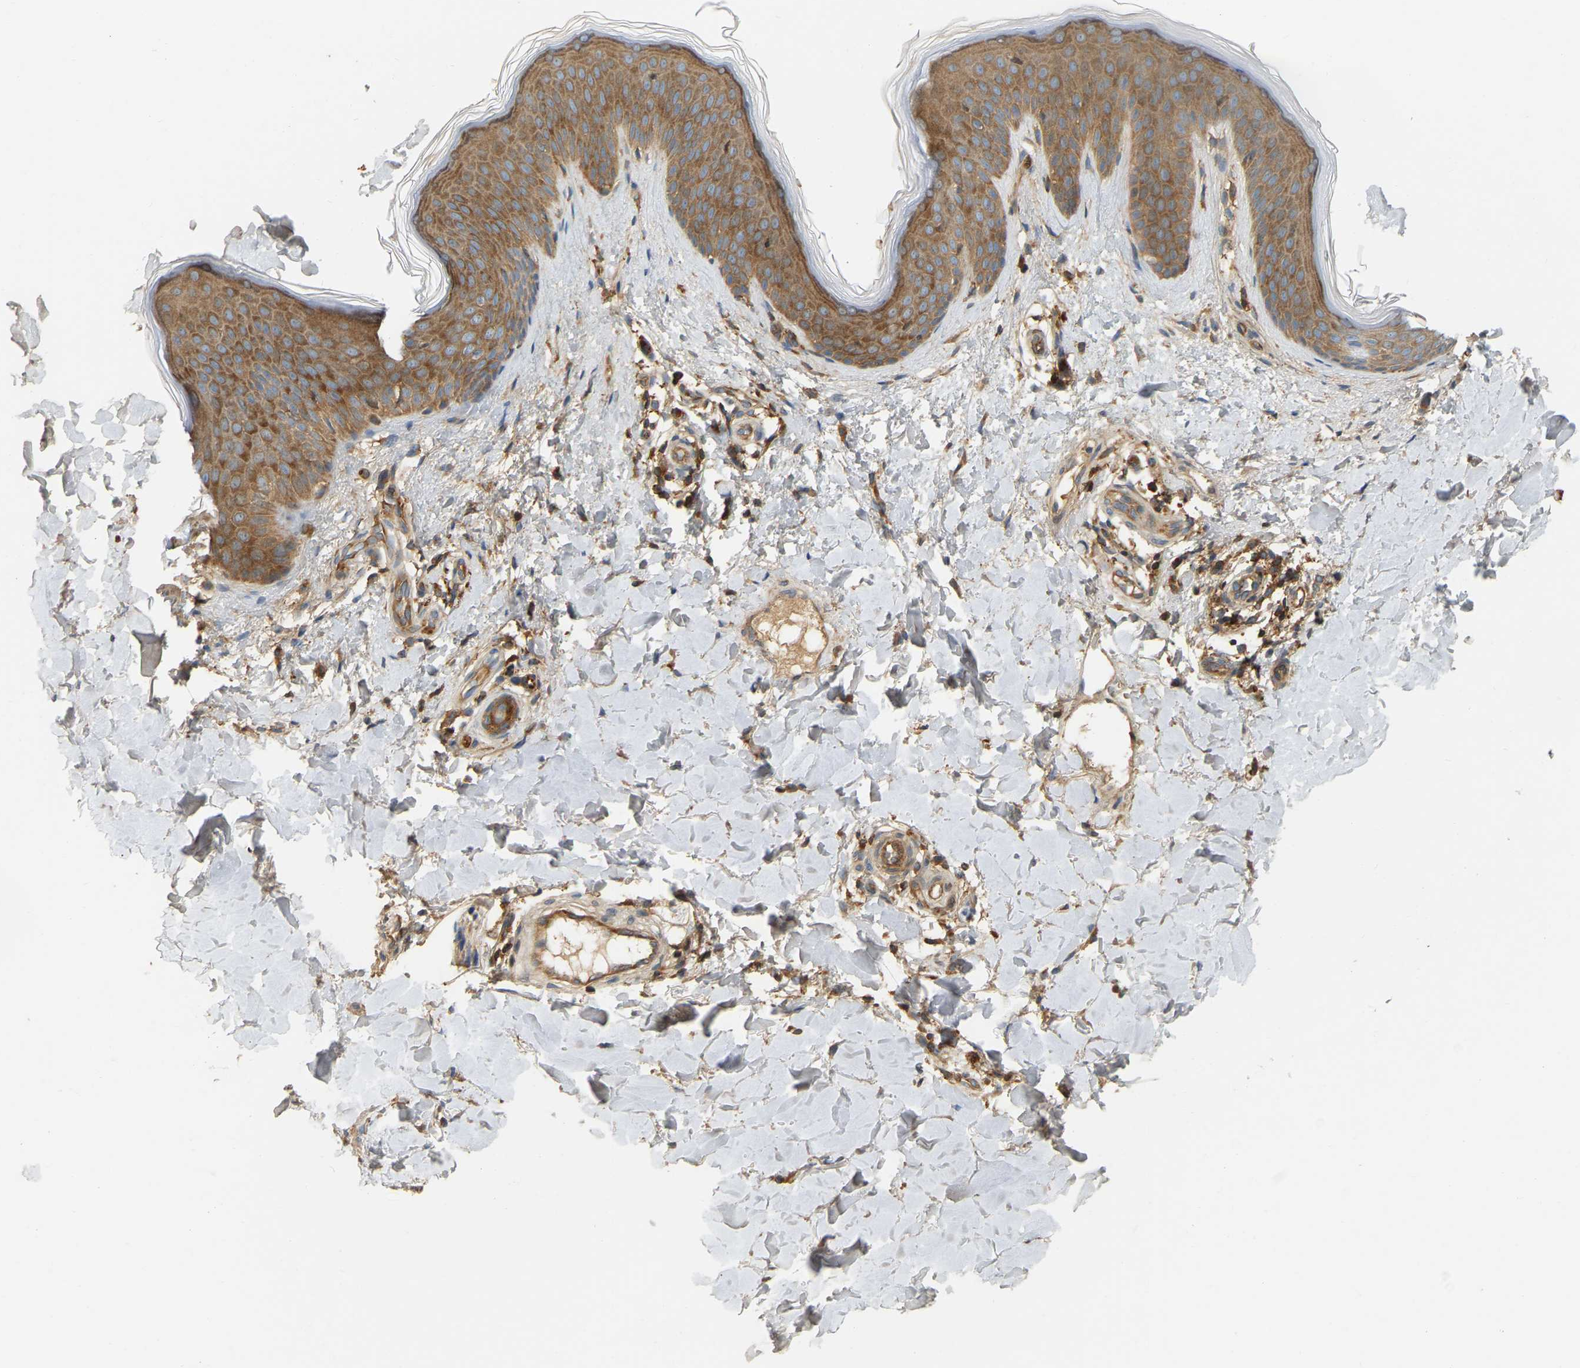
{"staining": {"intensity": "moderate", "quantity": "25%-75%", "location": "cytoplasmic/membranous"}, "tissue": "skin", "cell_type": "Fibroblasts", "image_type": "normal", "snomed": [{"axis": "morphology", "description": "Normal tissue, NOS"}, {"axis": "topography", "description": "Skin"}], "caption": "Skin stained for a protein shows moderate cytoplasmic/membranous positivity in fibroblasts. The protein of interest is shown in brown color, while the nuclei are stained blue.", "gene": "AKAP13", "patient": {"sex": "male", "age": 41}}